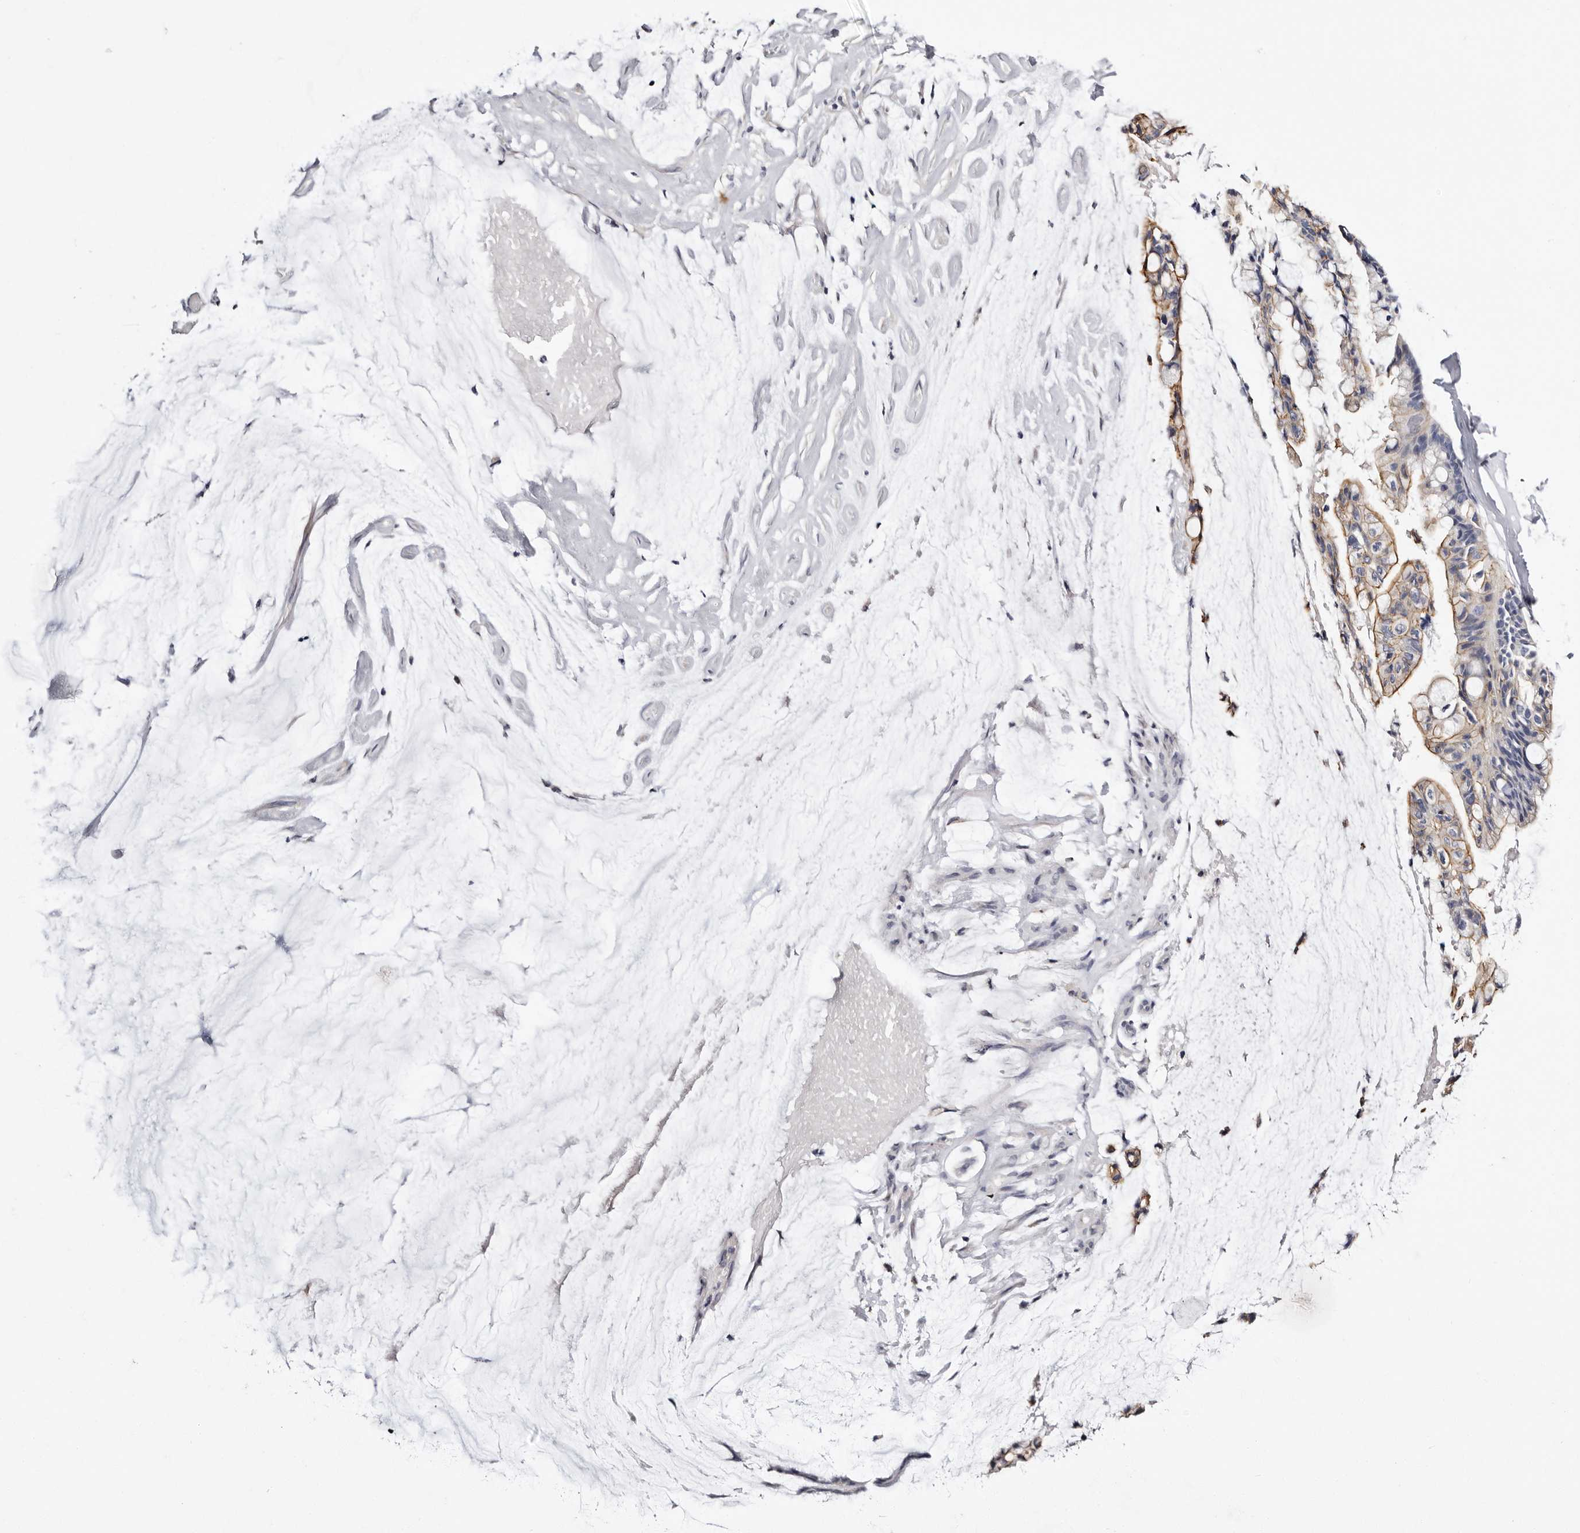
{"staining": {"intensity": "negative", "quantity": "none", "location": "none"}, "tissue": "ovarian cancer", "cell_type": "Tumor cells", "image_type": "cancer", "snomed": [{"axis": "morphology", "description": "Cystadenocarcinoma, mucinous, NOS"}, {"axis": "topography", "description": "Ovary"}], "caption": "A photomicrograph of human ovarian cancer is negative for staining in tumor cells.", "gene": "ROM1", "patient": {"sex": "female", "age": 39}}